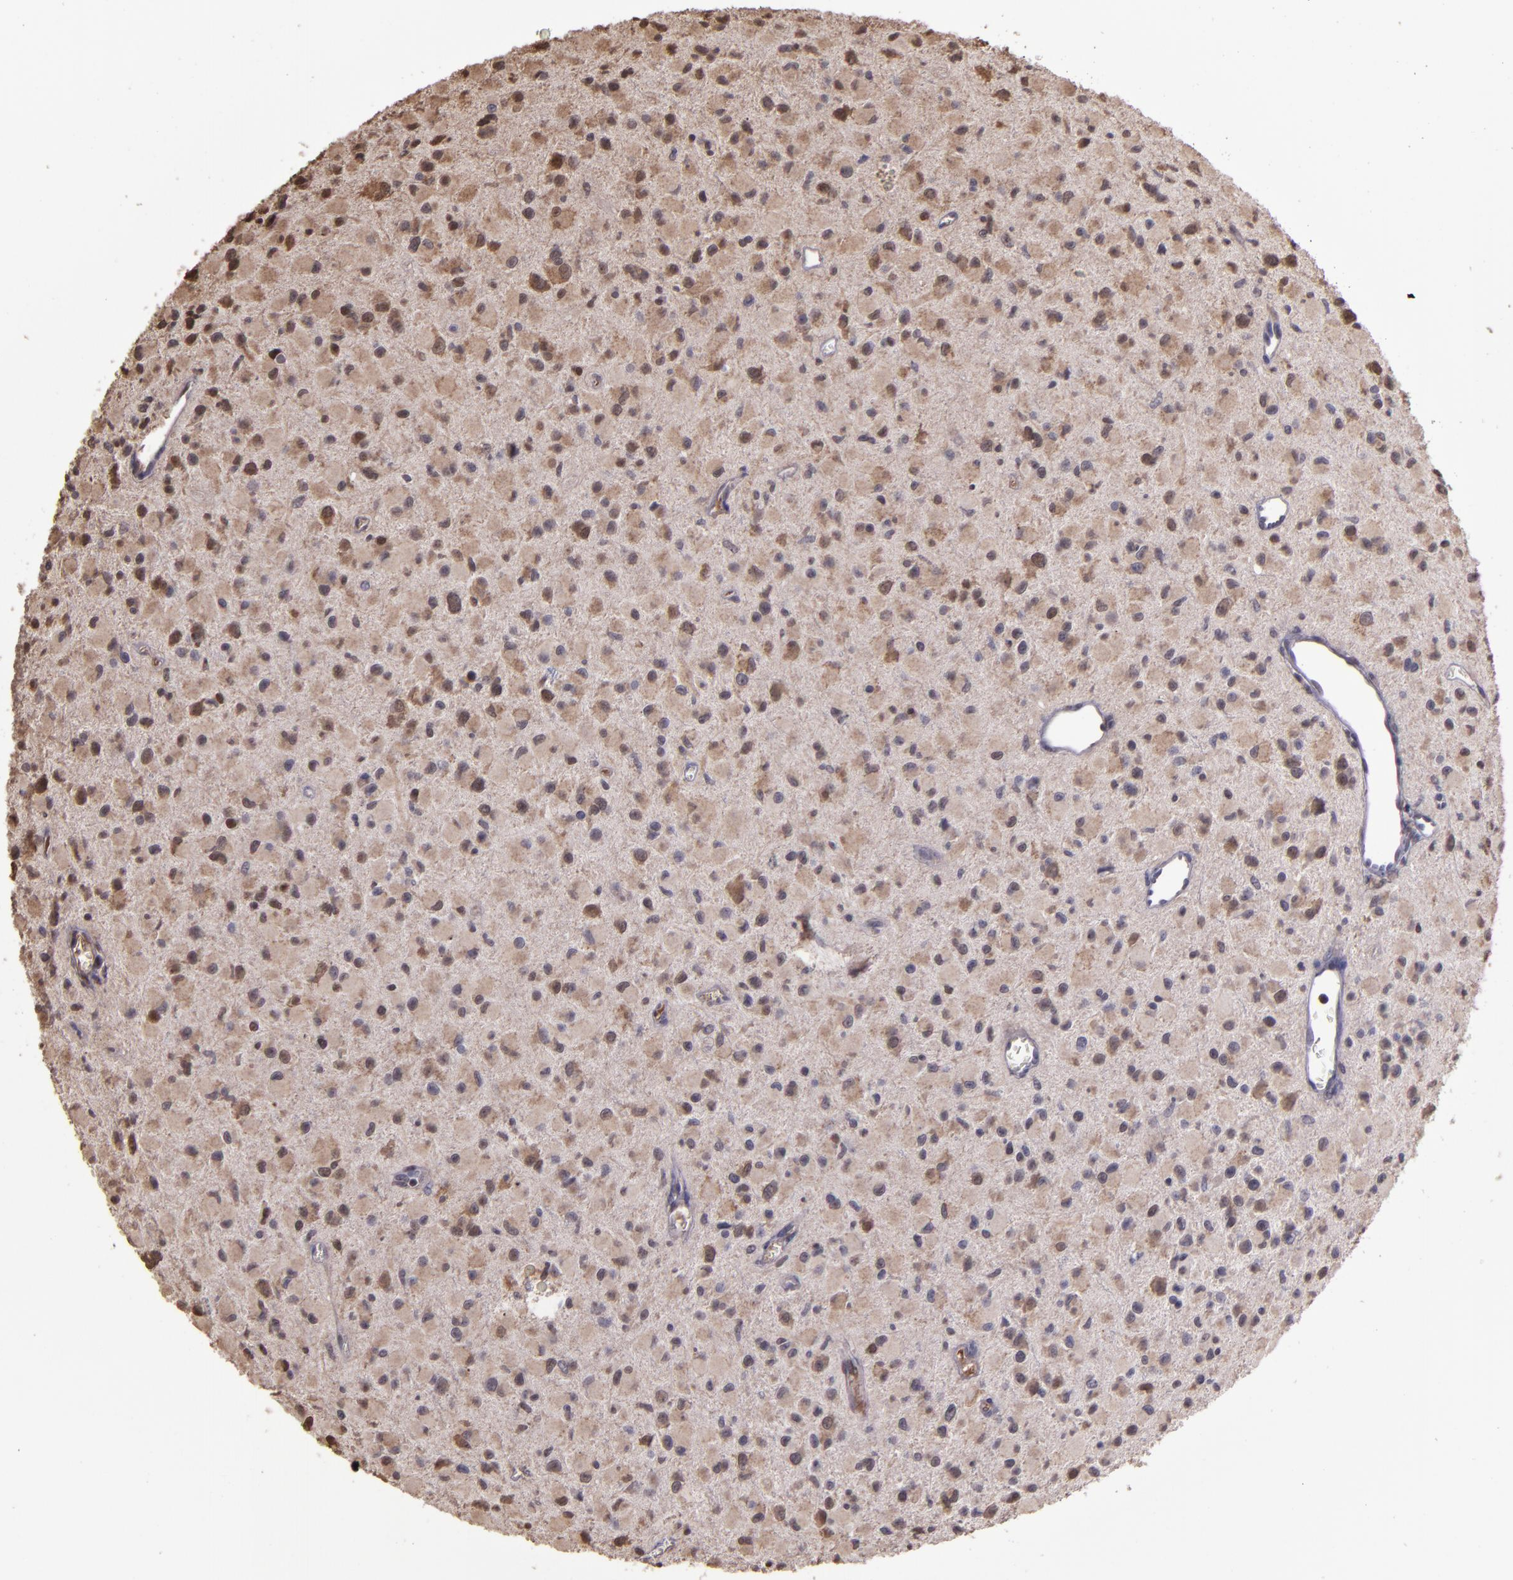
{"staining": {"intensity": "weak", "quantity": "25%-75%", "location": "cytoplasmic/membranous"}, "tissue": "glioma", "cell_type": "Tumor cells", "image_type": "cancer", "snomed": [{"axis": "morphology", "description": "Glioma, malignant, Low grade"}, {"axis": "topography", "description": "Brain"}], "caption": "Malignant glioma (low-grade) was stained to show a protein in brown. There is low levels of weak cytoplasmic/membranous expression in about 25%-75% of tumor cells.", "gene": "SERPINF2", "patient": {"sex": "male", "age": 42}}